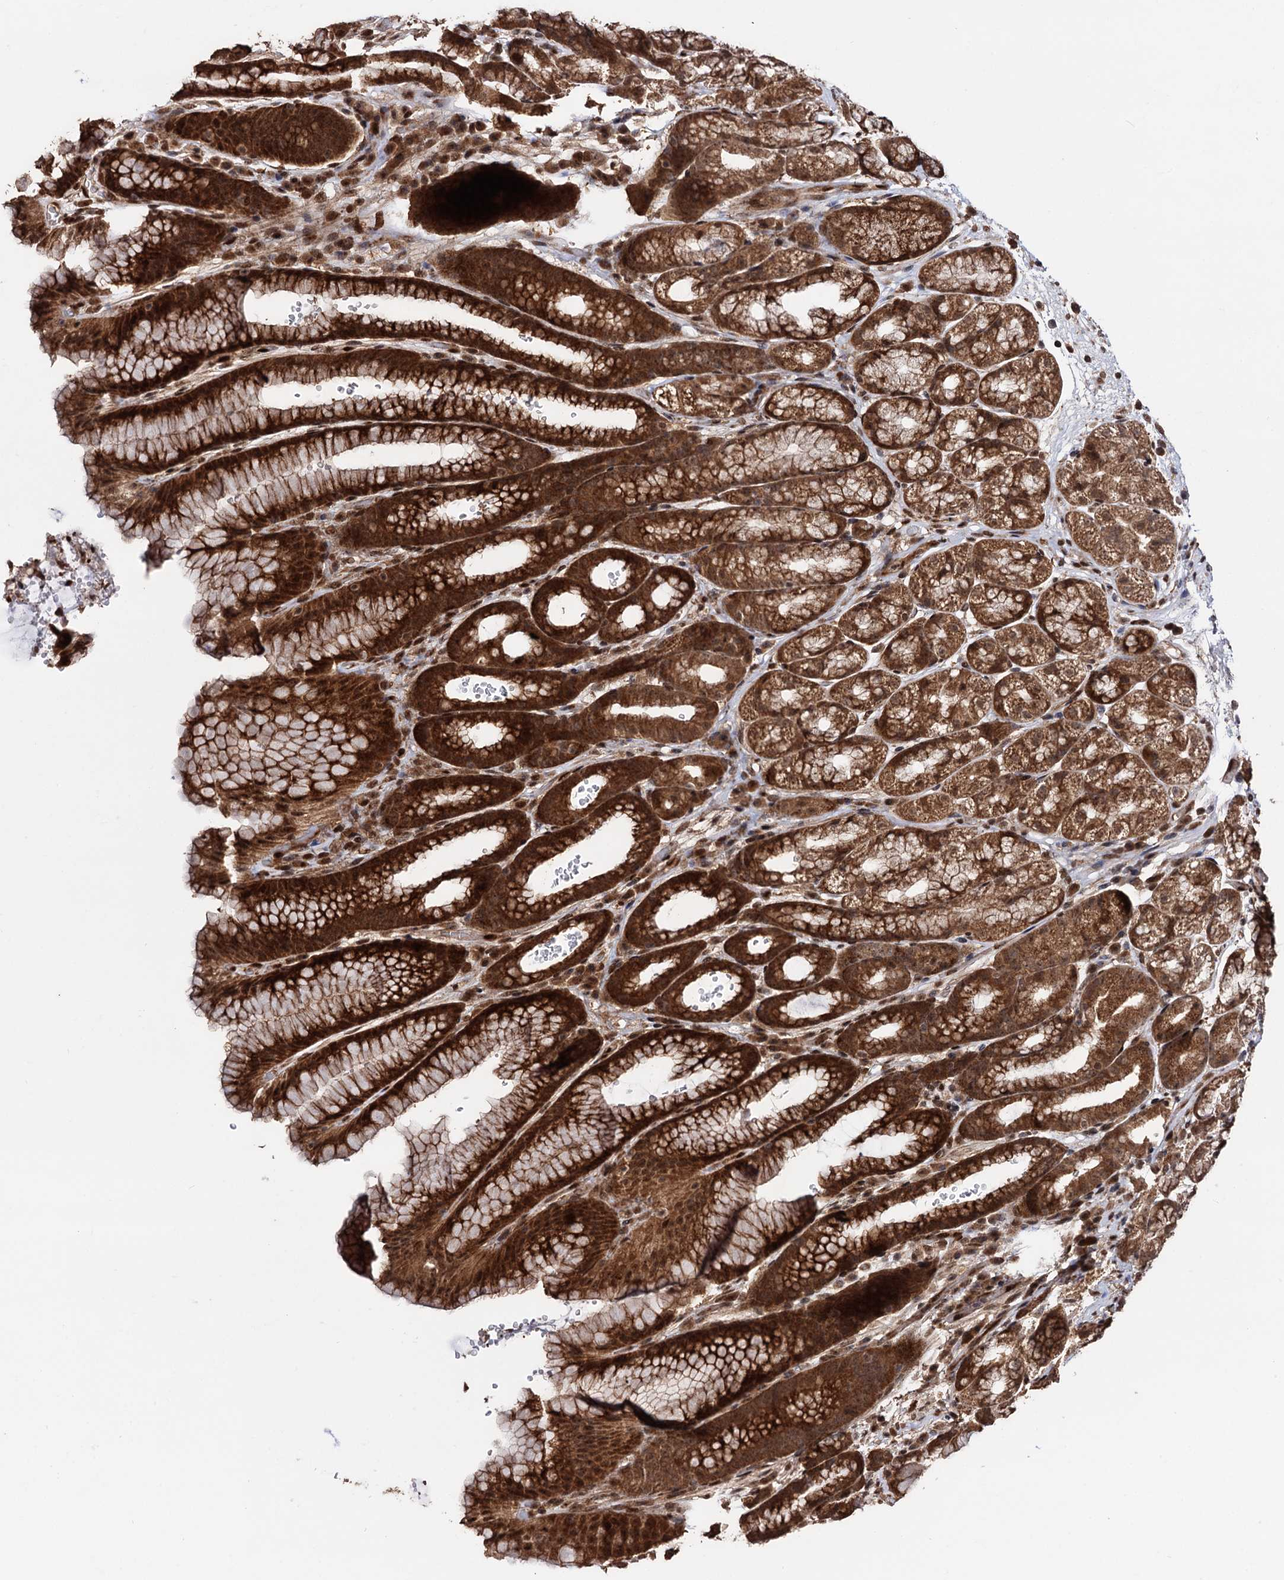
{"staining": {"intensity": "strong", "quantity": ">75%", "location": "cytoplasmic/membranous,nuclear"}, "tissue": "stomach", "cell_type": "Glandular cells", "image_type": "normal", "snomed": [{"axis": "morphology", "description": "Normal tissue, NOS"}, {"axis": "morphology", "description": "Adenocarcinoma, NOS"}, {"axis": "topography", "description": "Stomach"}], "caption": "DAB immunohistochemical staining of benign stomach exhibits strong cytoplasmic/membranous,nuclear protein expression in approximately >75% of glandular cells.", "gene": "PIGB", "patient": {"sex": "male", "age": 57}}